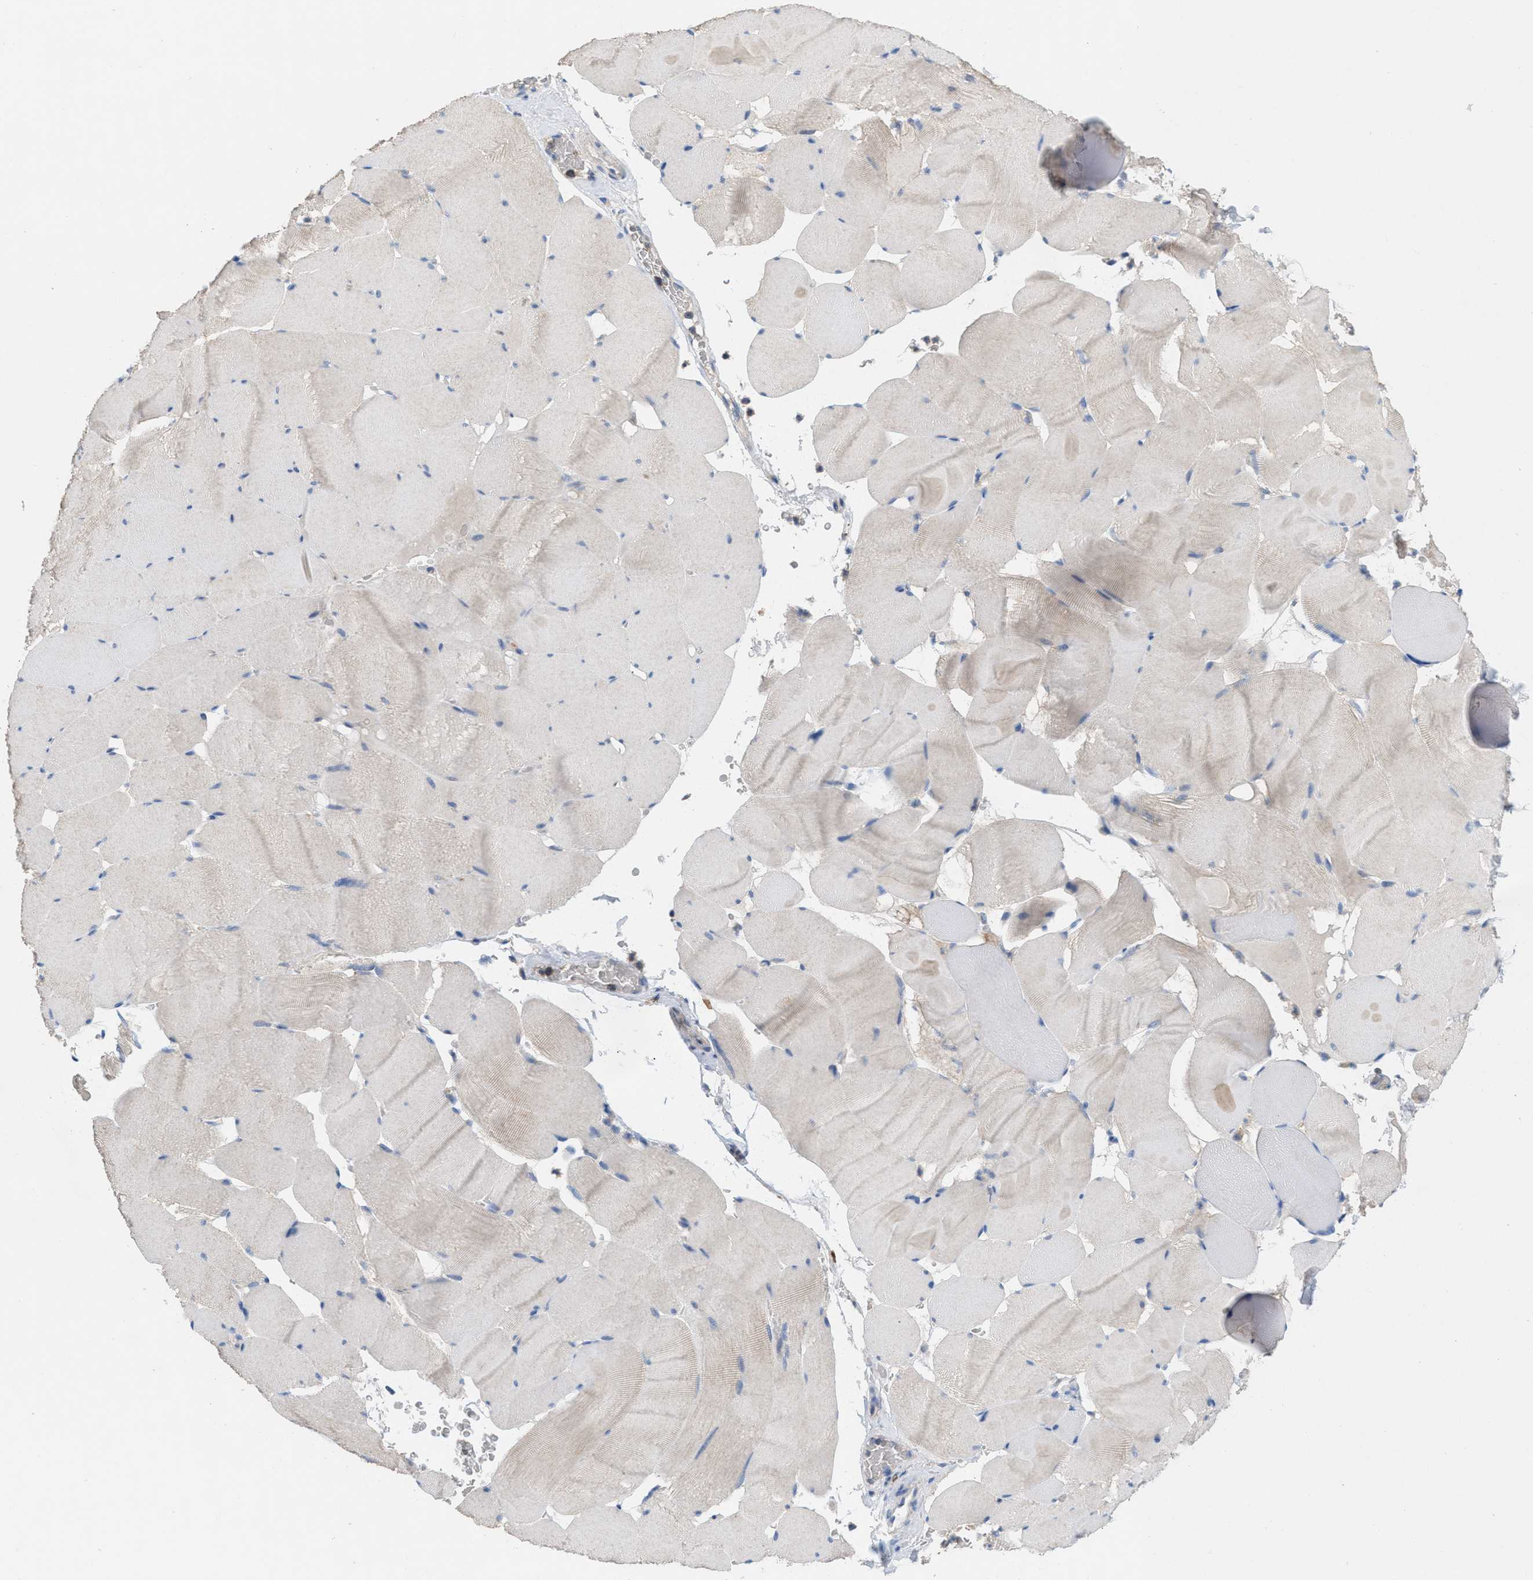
{"staining": {"intensity": "negative", "quantity": "none", "location": "none"}, "tissue": "skeletal muscle", "cell_type": "Myocytes", "image_type": "normal", "snomed": [{"axis": "morphology", "description": "Normal tissue, NOS"}, {"axis": "topography", "description": "Skeletal muscle"}], "caption": "Immunohistochemistry of benign skeletal muscle demonstrates no staining in myocytes. Brightfield microscopy of IHC stained with DAB (3,3'-diaminobenzidine) (brown) and hematoxylin (blue), captured at high magnification.", "gene": "DYNC2I1", "patient": {"sex": "male", "age": 62}}